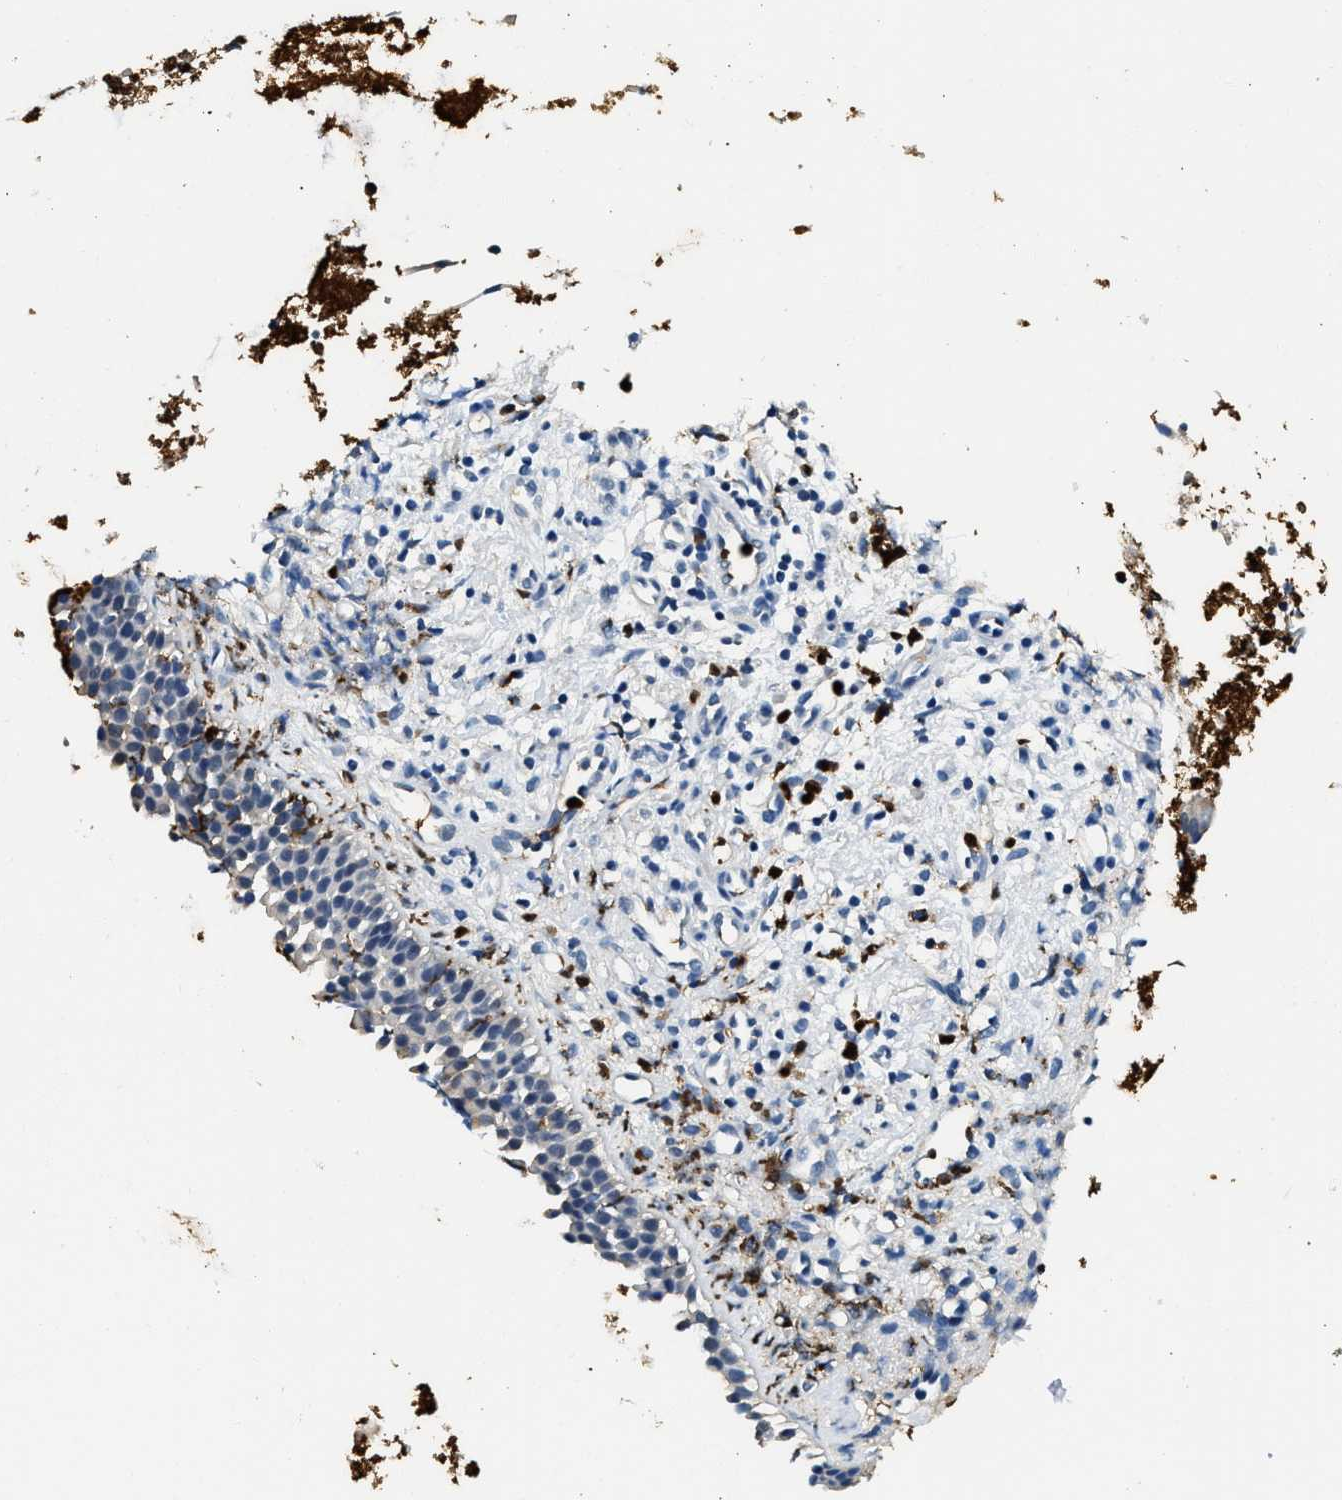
{"staining": {"intensity": "moderate", "quantity": "25%-75%", "location": "cytoplasmic/membranous"}, "tissue": "nasopharynx", "cell_type": "Respiratory epithelial cells", "image_type": "normal", "snomed": [{"axis": "morphology", "description": "Normal tissue, NOS"}, {"axis": "topography", "description": "Nasopharynx"}], "caption": "Immunohistochemistry (IHC) of normal human nasopharynx shows medium levels of moderate cytoplasmic/membranous staining in about 25%-75% of respiratory epithelial cells.", "gene": "ANXA3", "patient": {"sex": "male", "age": 21}}